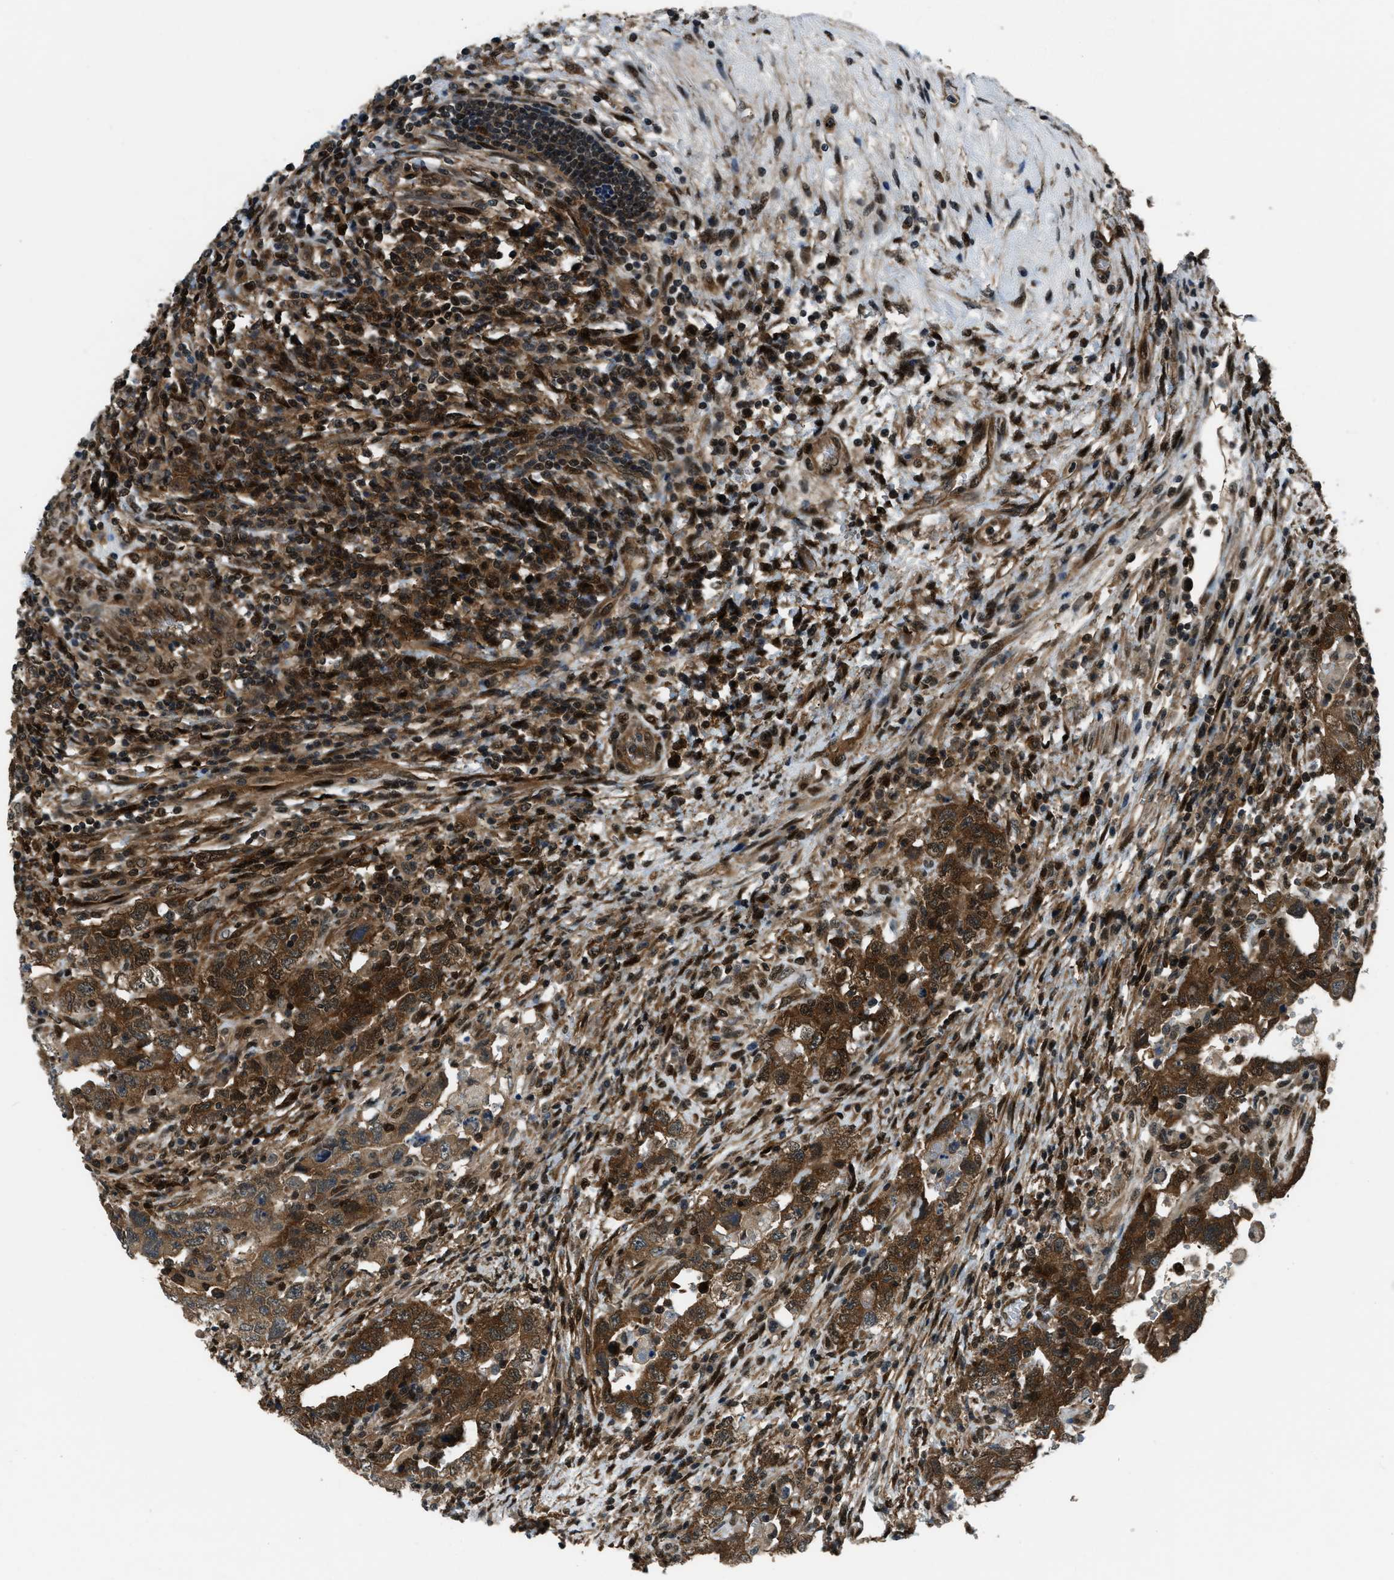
{"staining": {"intensity": "strong", "quantity": ">75%", "location": "cytoplasmic/membranous,nuclear"}, "tissue": "testis cancer", "cell_type": "Tumor cells", "image_type": "cancer", "snomed": [{"axis": "morphology", "description": "Carcinoma, Embryonal, NOS"}, {"axis": "topography", "description": "Testis"}], "caption": "Human testis cancer (embryonal carcinoma) stained with a protein marker displays strong staining in tumor cells.", "gene": "NUDCD3", "patient": {"sex": "male", "age": 26}}